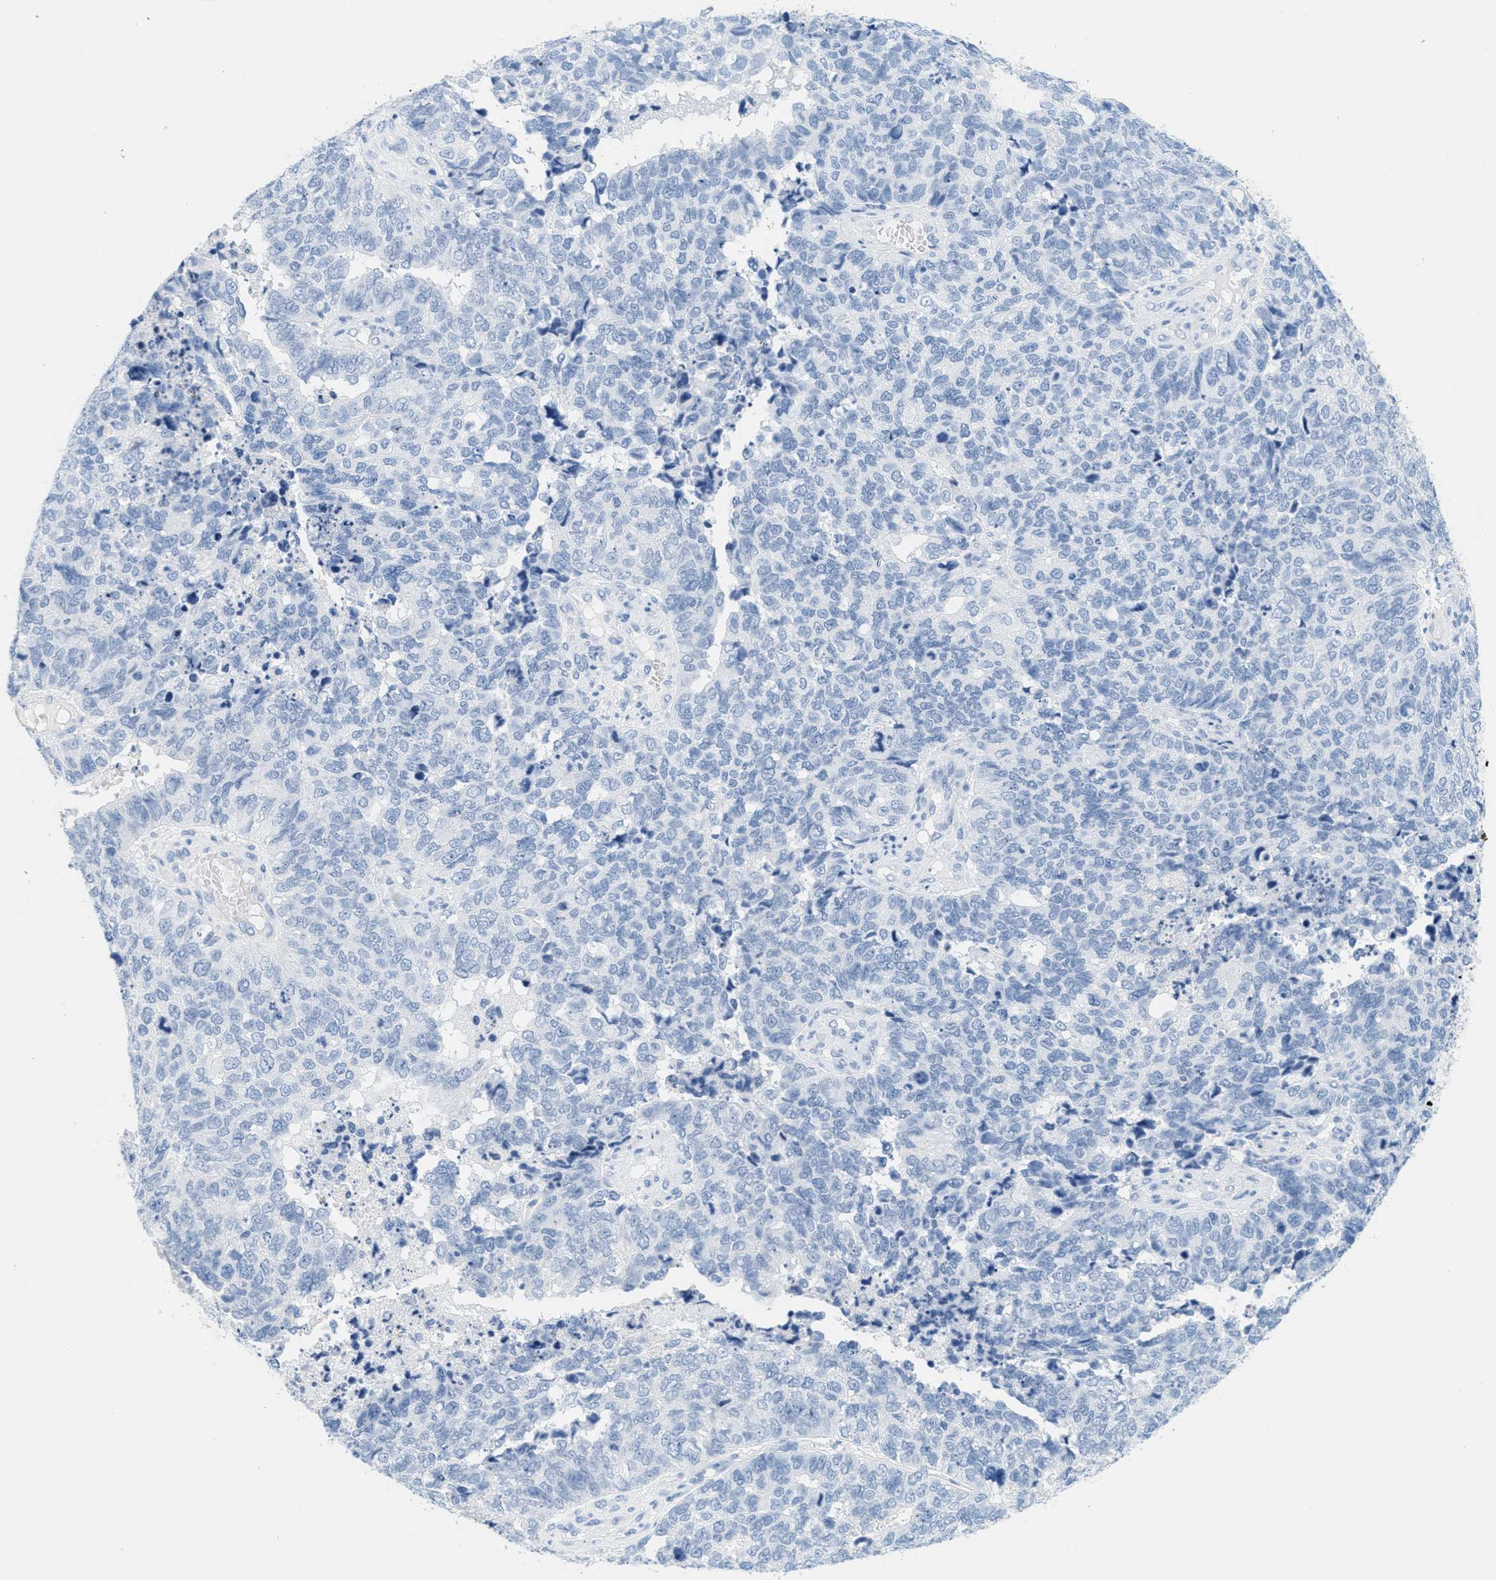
{"staining": {"intensity": "negative", "quantity": "none", "location": "none"}, "tissue": "cervical cancer", "cell_type": "Tumor cells", "image_type": "cancer", "snomed": [{"axis": "morphology", "description": "Squamous cell carcinoma, NOS"}, {"axis": "topography", "description": "Cervix"}], "caption": "IHC micrograph of neoplastic tissue: human squamous cell carcinoma (cervical) stained with DAB (3,3'-diaminobenzidine) shows no significant protein expression in tumor cells. Nuclei are stained in blue.", "gene": "GPM6A", "patient": {"sex": "female", "age": 63}}